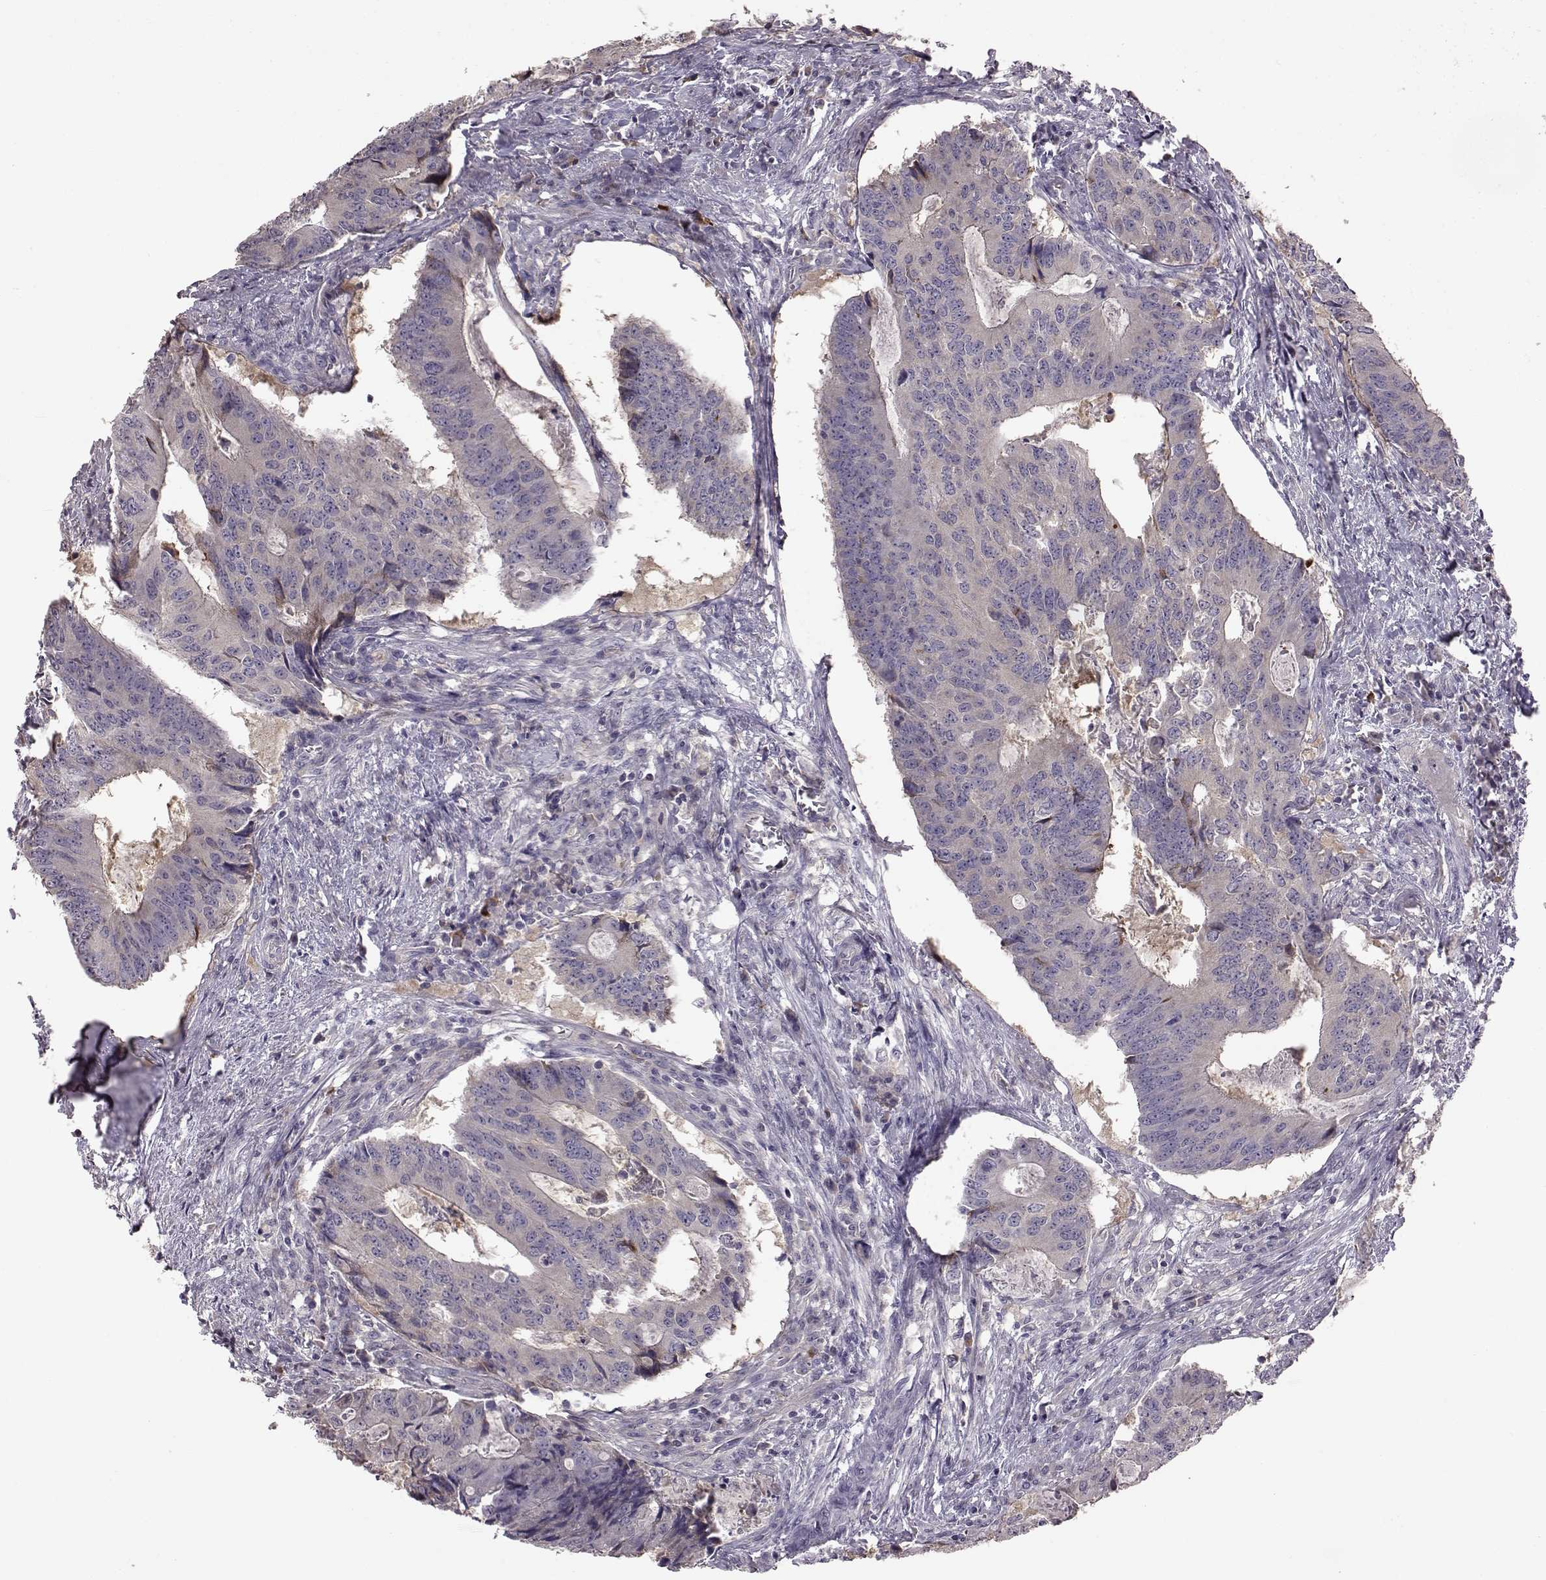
{"staining": {"intensity": "negative", "quantity": "none", "location": "none"}, "tissue": "colorectal cancer", "cell_type": "Tumor cells", "image_type": "cancer", "snomed": [{"axis": "morphology", "description": "Adenocarcinoma, NOS"}, {"axis": "topography", "description": "Colon"}], "caption": "Immunohistochemistry histopathology image of neoplastic tissue: human colorectal cancer (adenocarcinoma) stained with DAB reveals no significant protein expression in tumor cells.", "gene": "ADGRG2", "patient": {"sex": "male", "age": 67}}